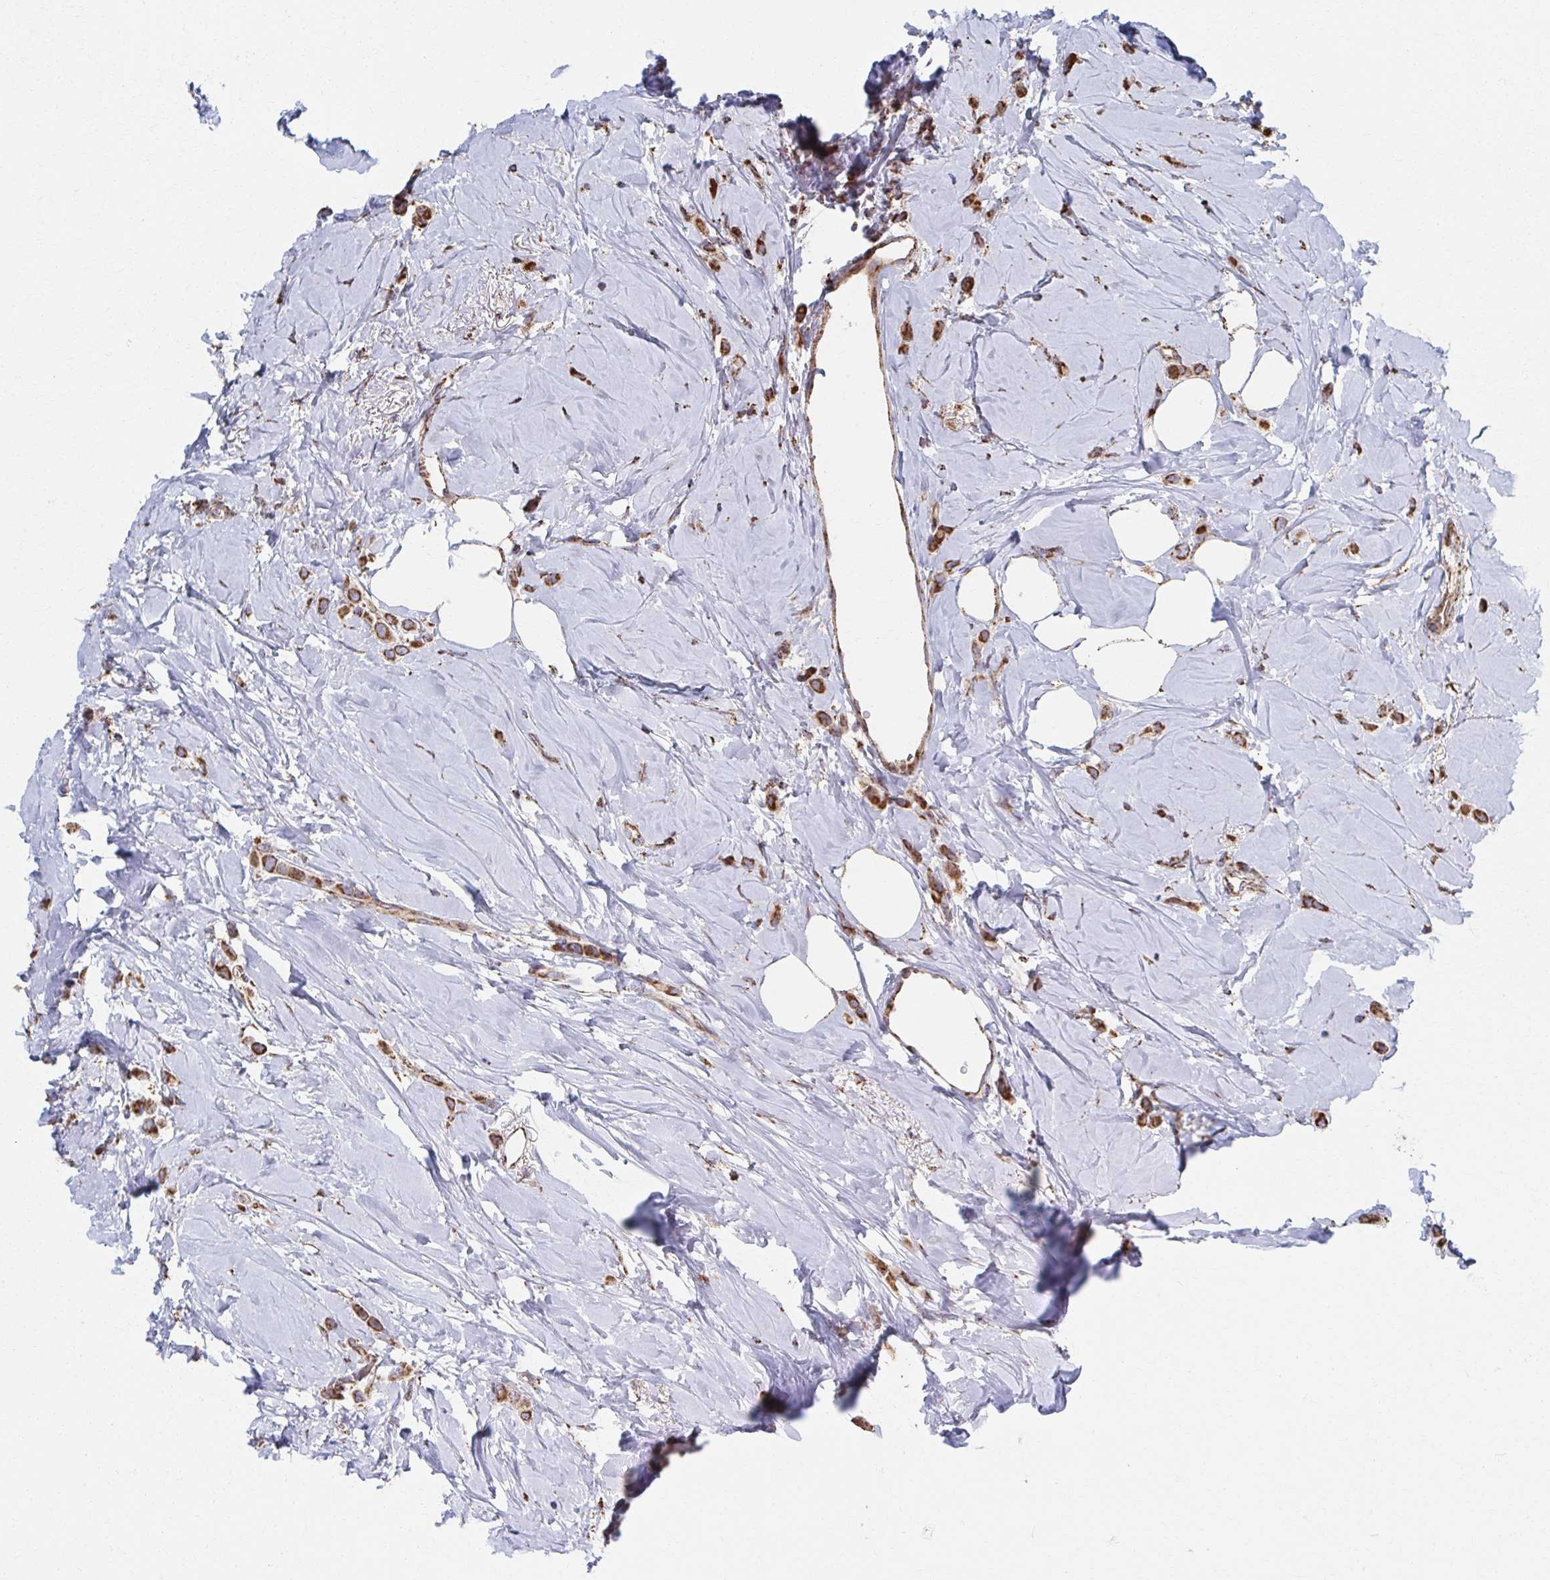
{"staining": {"intensity": "strong", "quantity": ">75%", "location": "cytoplasmic/membranous"}, "tissue": "breast cancer", "cell_type": "Tumor cells", "image_type": "cancer", "snomed": [{"axis": "morphology", "description": "Lobular carcinoma"}, {"axis": "topography", "description": "Breast"}], "caption": "Breast cancer was stained to show a protein in brown. There is high levels of strong cytoplasmic/membranous positivity in approximately >75% of tumor cells. (brown staining indicates protein expression, while blue staining denotes nuclei).", "gene": "SAT1", "patient": {"sex": "female", "age": 66}}